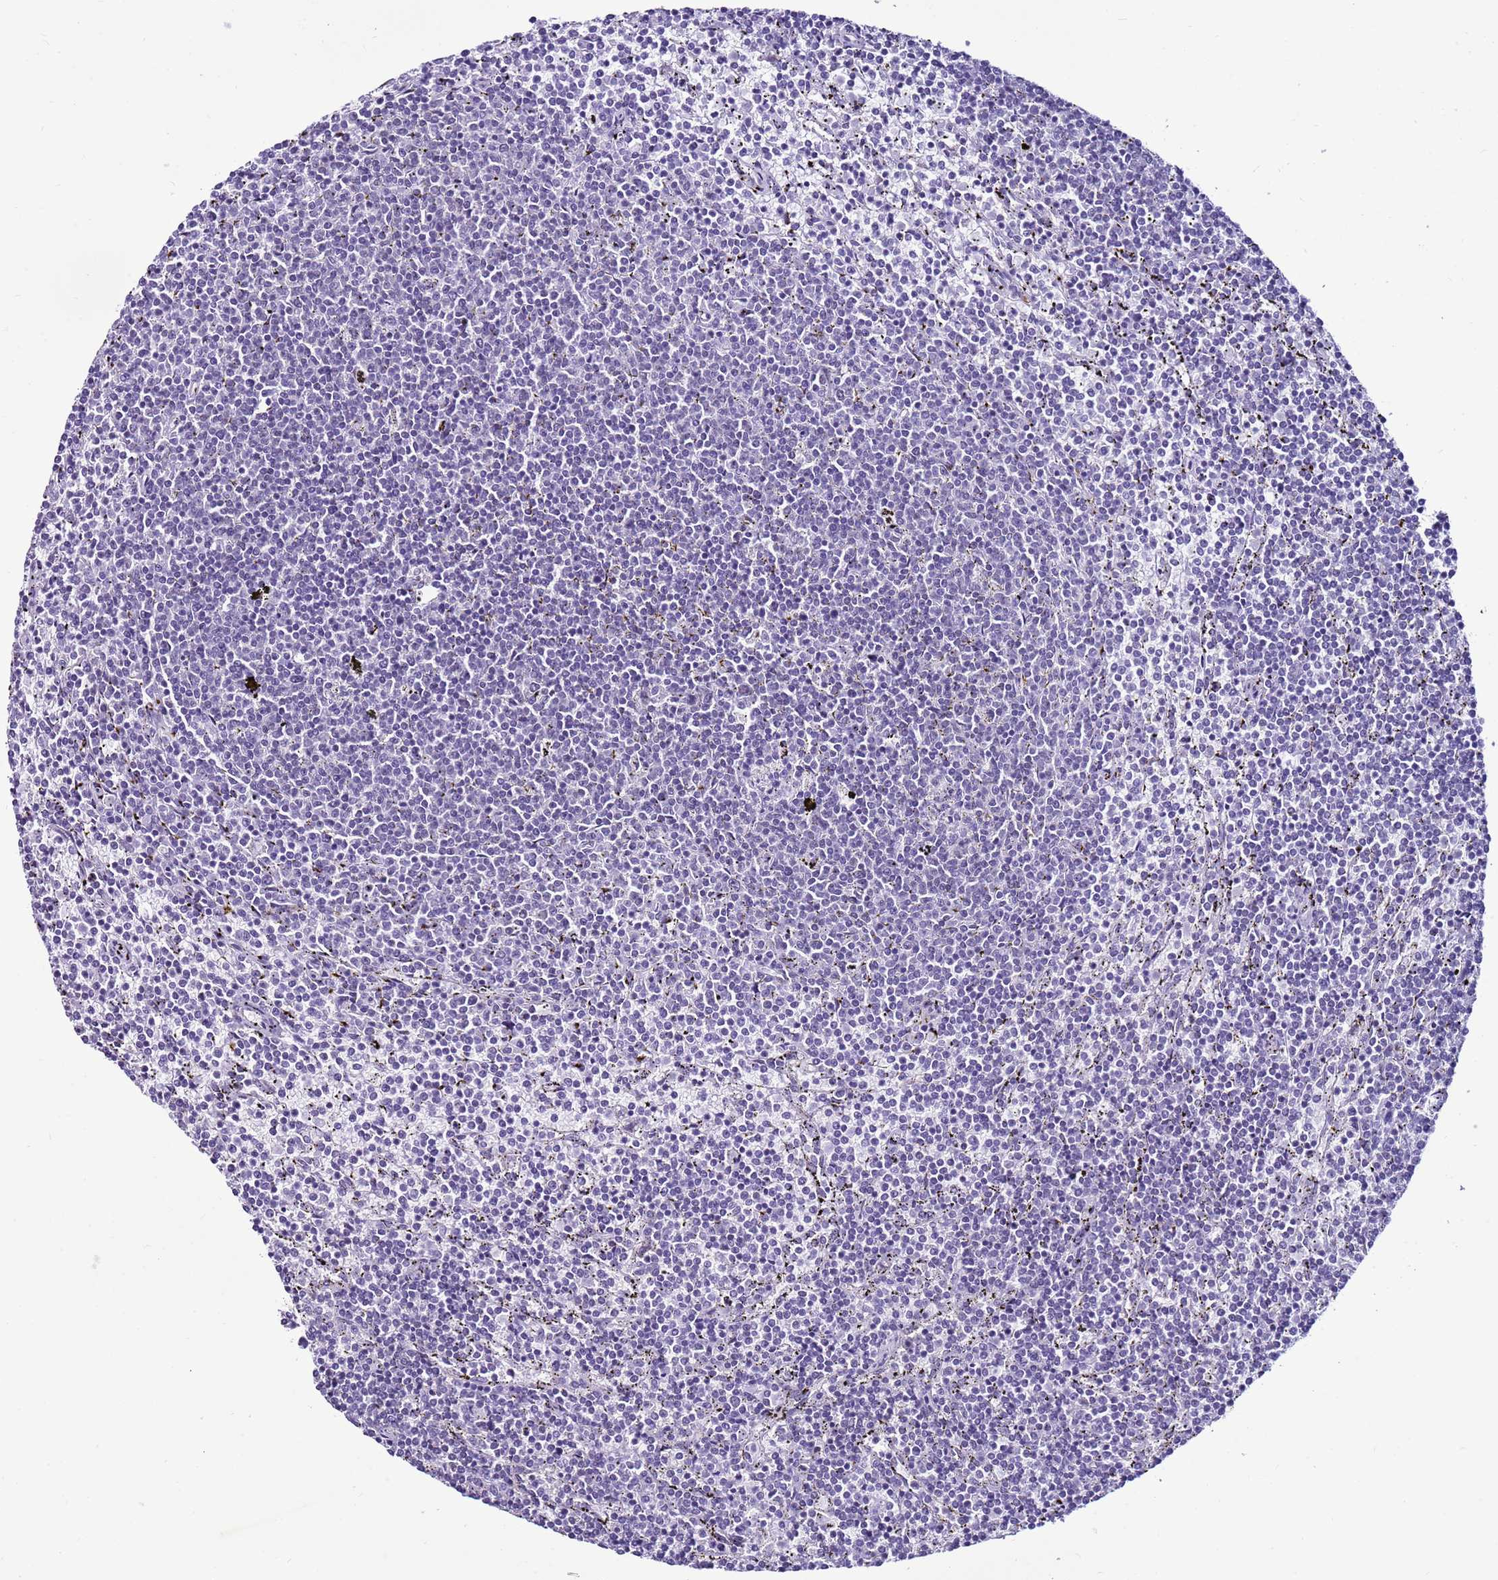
{"staining": {"intensity": "negative", "quantity": "none", "location": "none"}, "tissue": "lymphoma", "cell_type": "Tumor cells", "image_type": "cancer", "snomed": [{"axis": "morphology", "description": "Malignant lymphoma, non-Hodgkin's type, Low grade"}, {"axis": "topography", "description": "Spleen"}], "caption": "Photomicrograph shows no protein positivity in tumor cells of low-grade malignant lymphoma, non-Hodgkin's type tissue. (Immunohistochemistry, brightfield microscopy, high magnification).", "gene": "DHX15", "patient": {"sex": "female", "age": 50}}